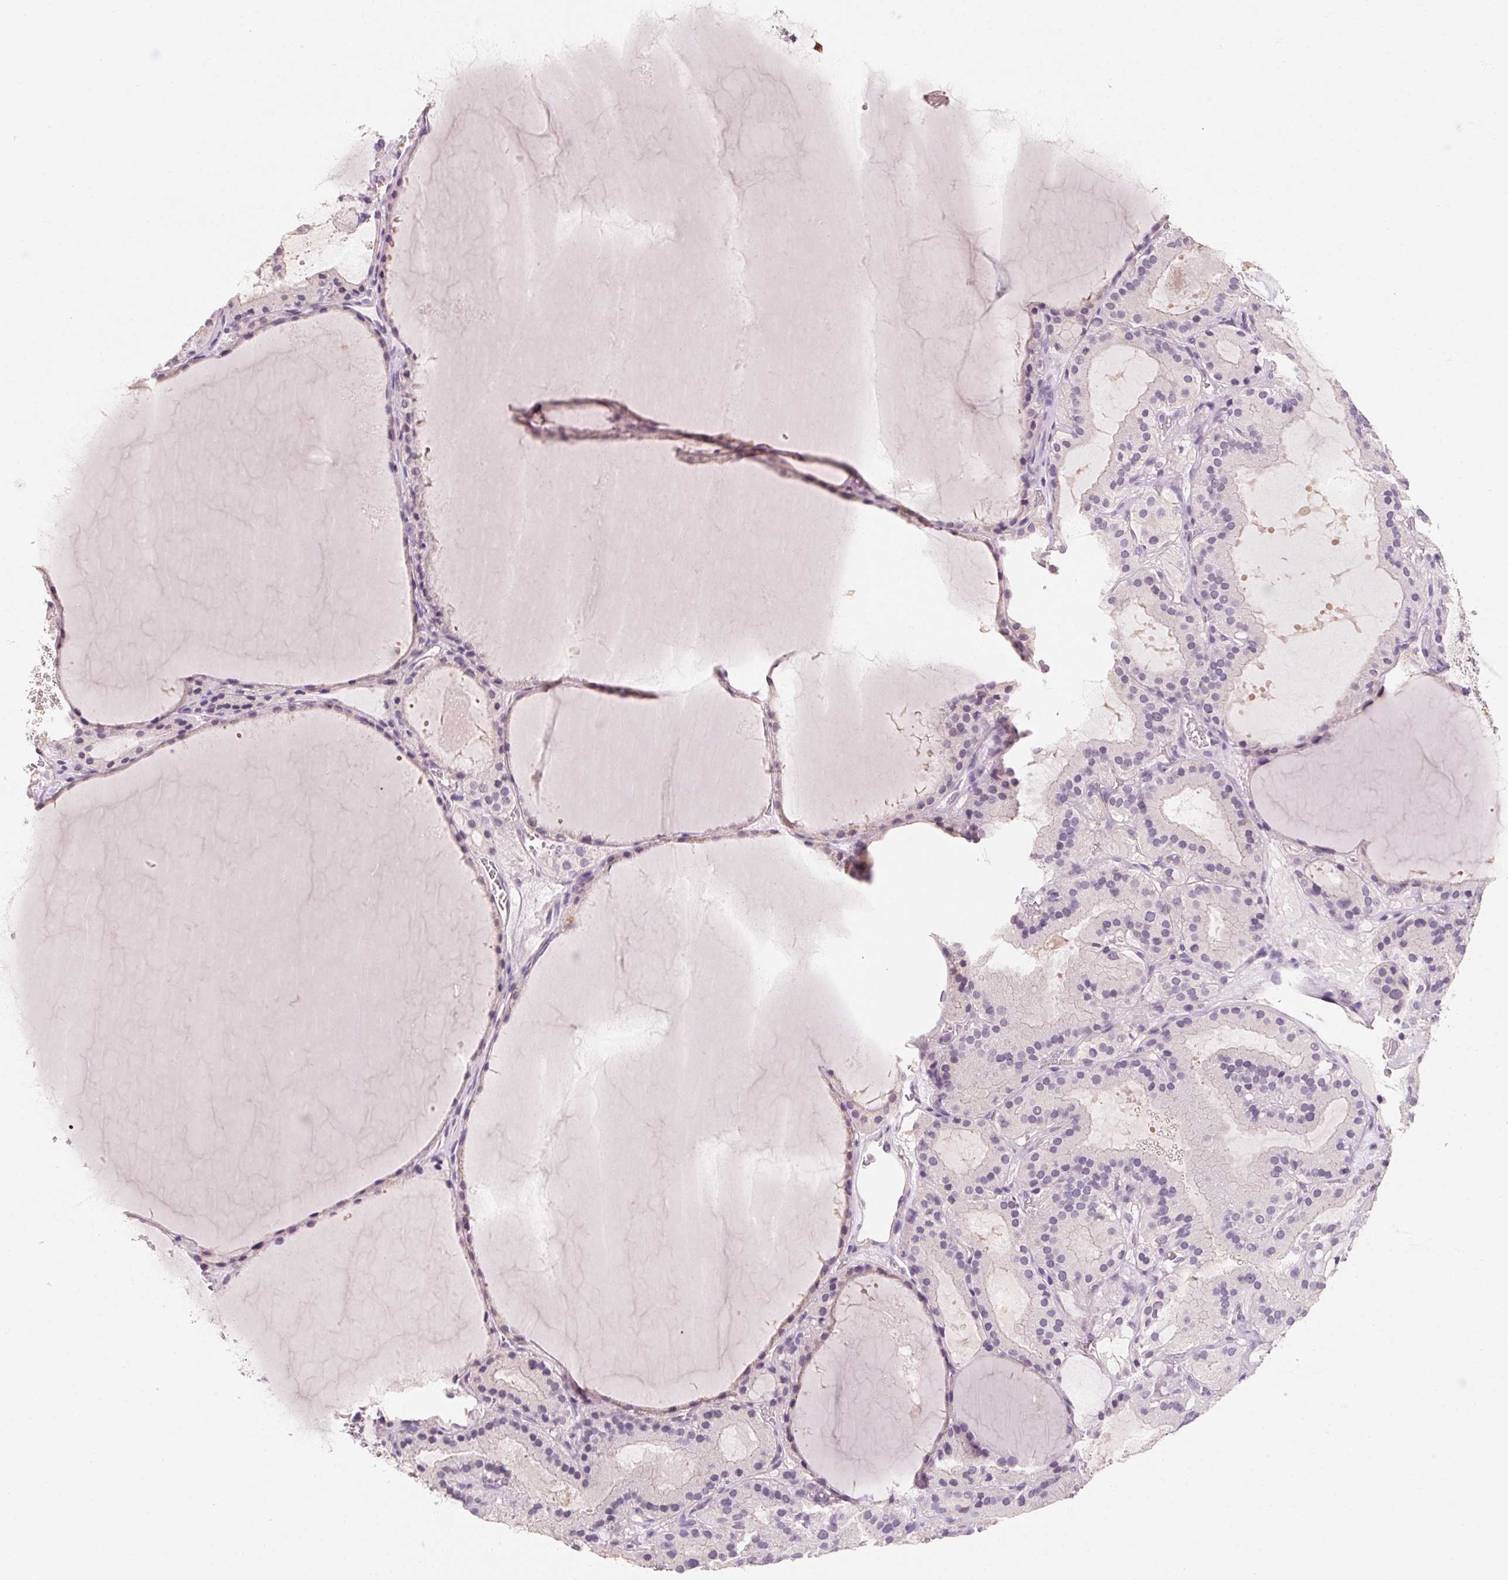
{"staining": {"intensity": "negative", "quantity": "none", "location": "none"}, "tissue": "thyroid cancer", "cell_type": "Tumor cells", "image_type": "cancer", "snomed": [{"axis": "morphology", "description": "Papillary adenocarcinoma, NOS"}, {"axis": "topography", "description": "Thyroid gland"}], "caption": "A histopathology image of thyroid cancer (papillary adenocarcinoma) stained for a protein exhibits no brown staining in tumor cells.", "gene": "CAPZA3", "patient": {"sex": "male", "age": 87}}